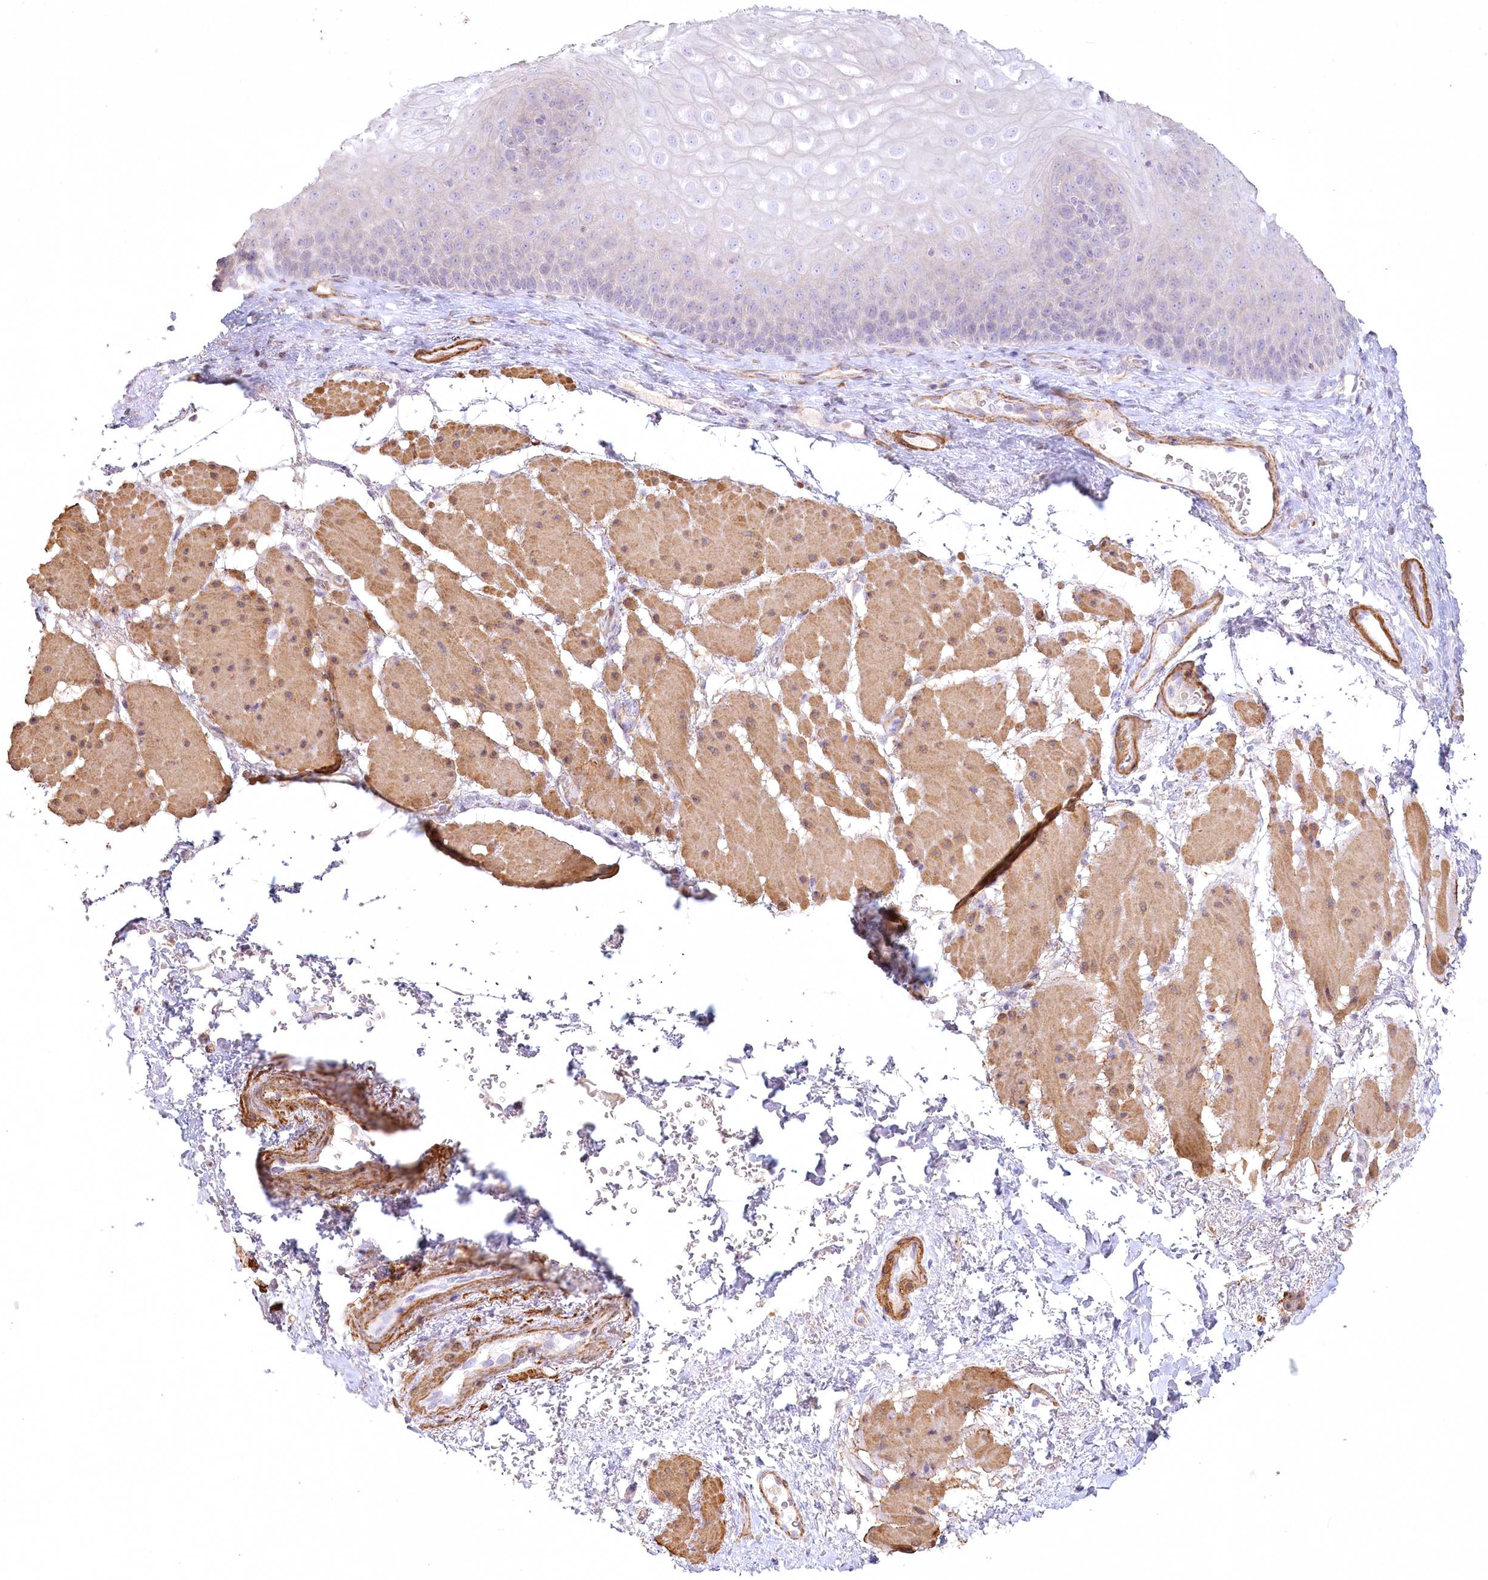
{"staining": {"intensity": "negative", "quantity": "none", "location": "none"}, "tissue": "esophagus", "cell_type": "Squamous epithelial cells", "image_type": "normal", "snomed": [{"axis": "morphology", "description": "Normal tissue, NOS"}, {"axis": "topography", "description": "Esophagus"}], "caption": "IHC micrograph of unremarkable esophagus: esophagus stained with DAB (3,3'-diaminobenzidine) displays no significant protein staining in squamous epithelial cells.", "gene": "INPP4B", "patient": {"sex": "female", "age": 66}}